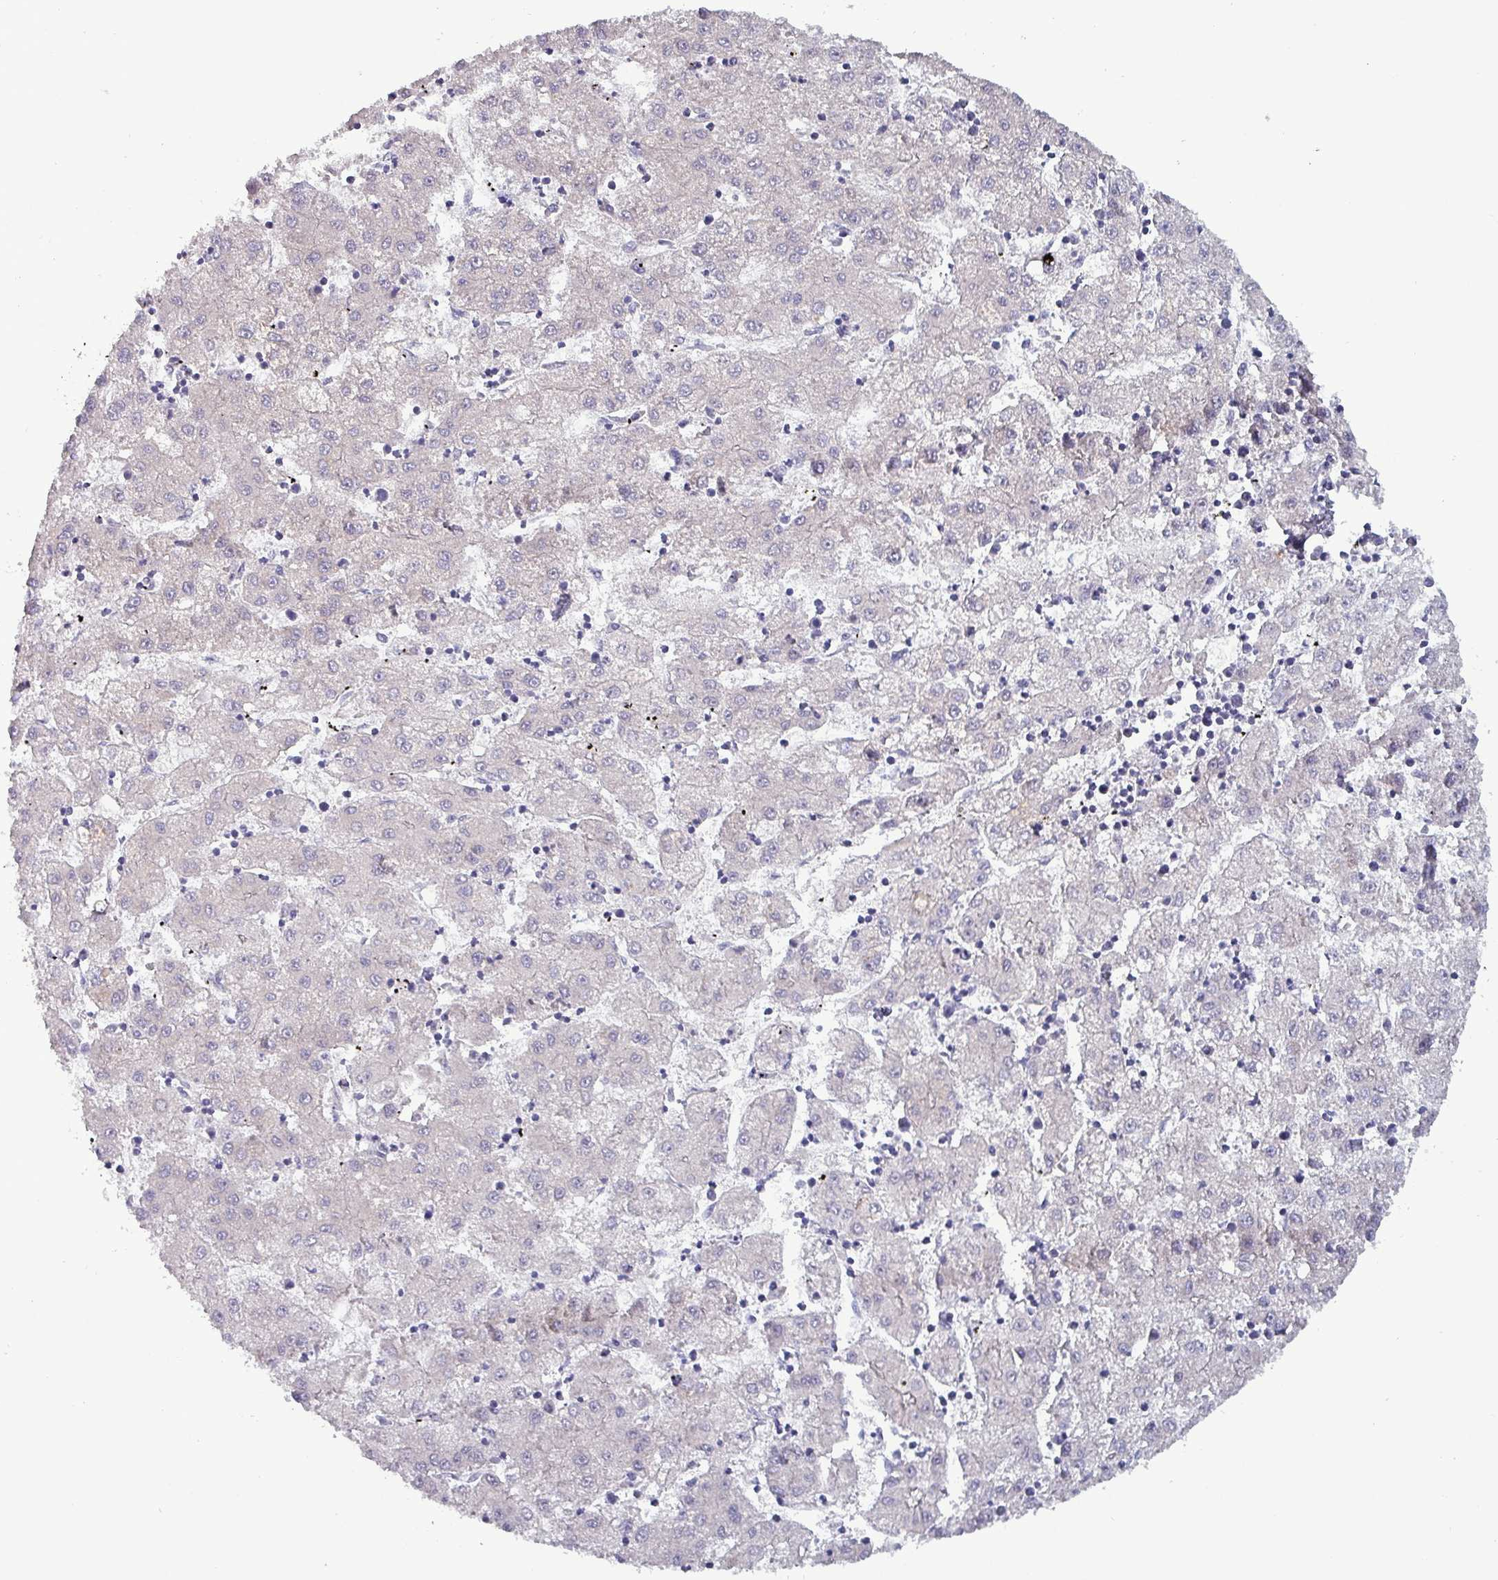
{"staining": {"intensity": "negative", "quantity": "none", "location": "none"}, "tissue": "liver cancer", "cell_type": "Tumor cells", "image_type": "cancer", "snomed": [{"axis": "morphology", "description": "Carcinoma, Hepatocellular, NOS"}, {"axis": "topography", "description": "Liver"}], "caption": "Immunohistochemistry (IHC) micrograph of liver hepatocellular carcinoma stained for a protein (brown), which demonstrates no expression in tumor cells.", "gene": "HSD3B7", "patient": {"sex": "male", "age": 72}}